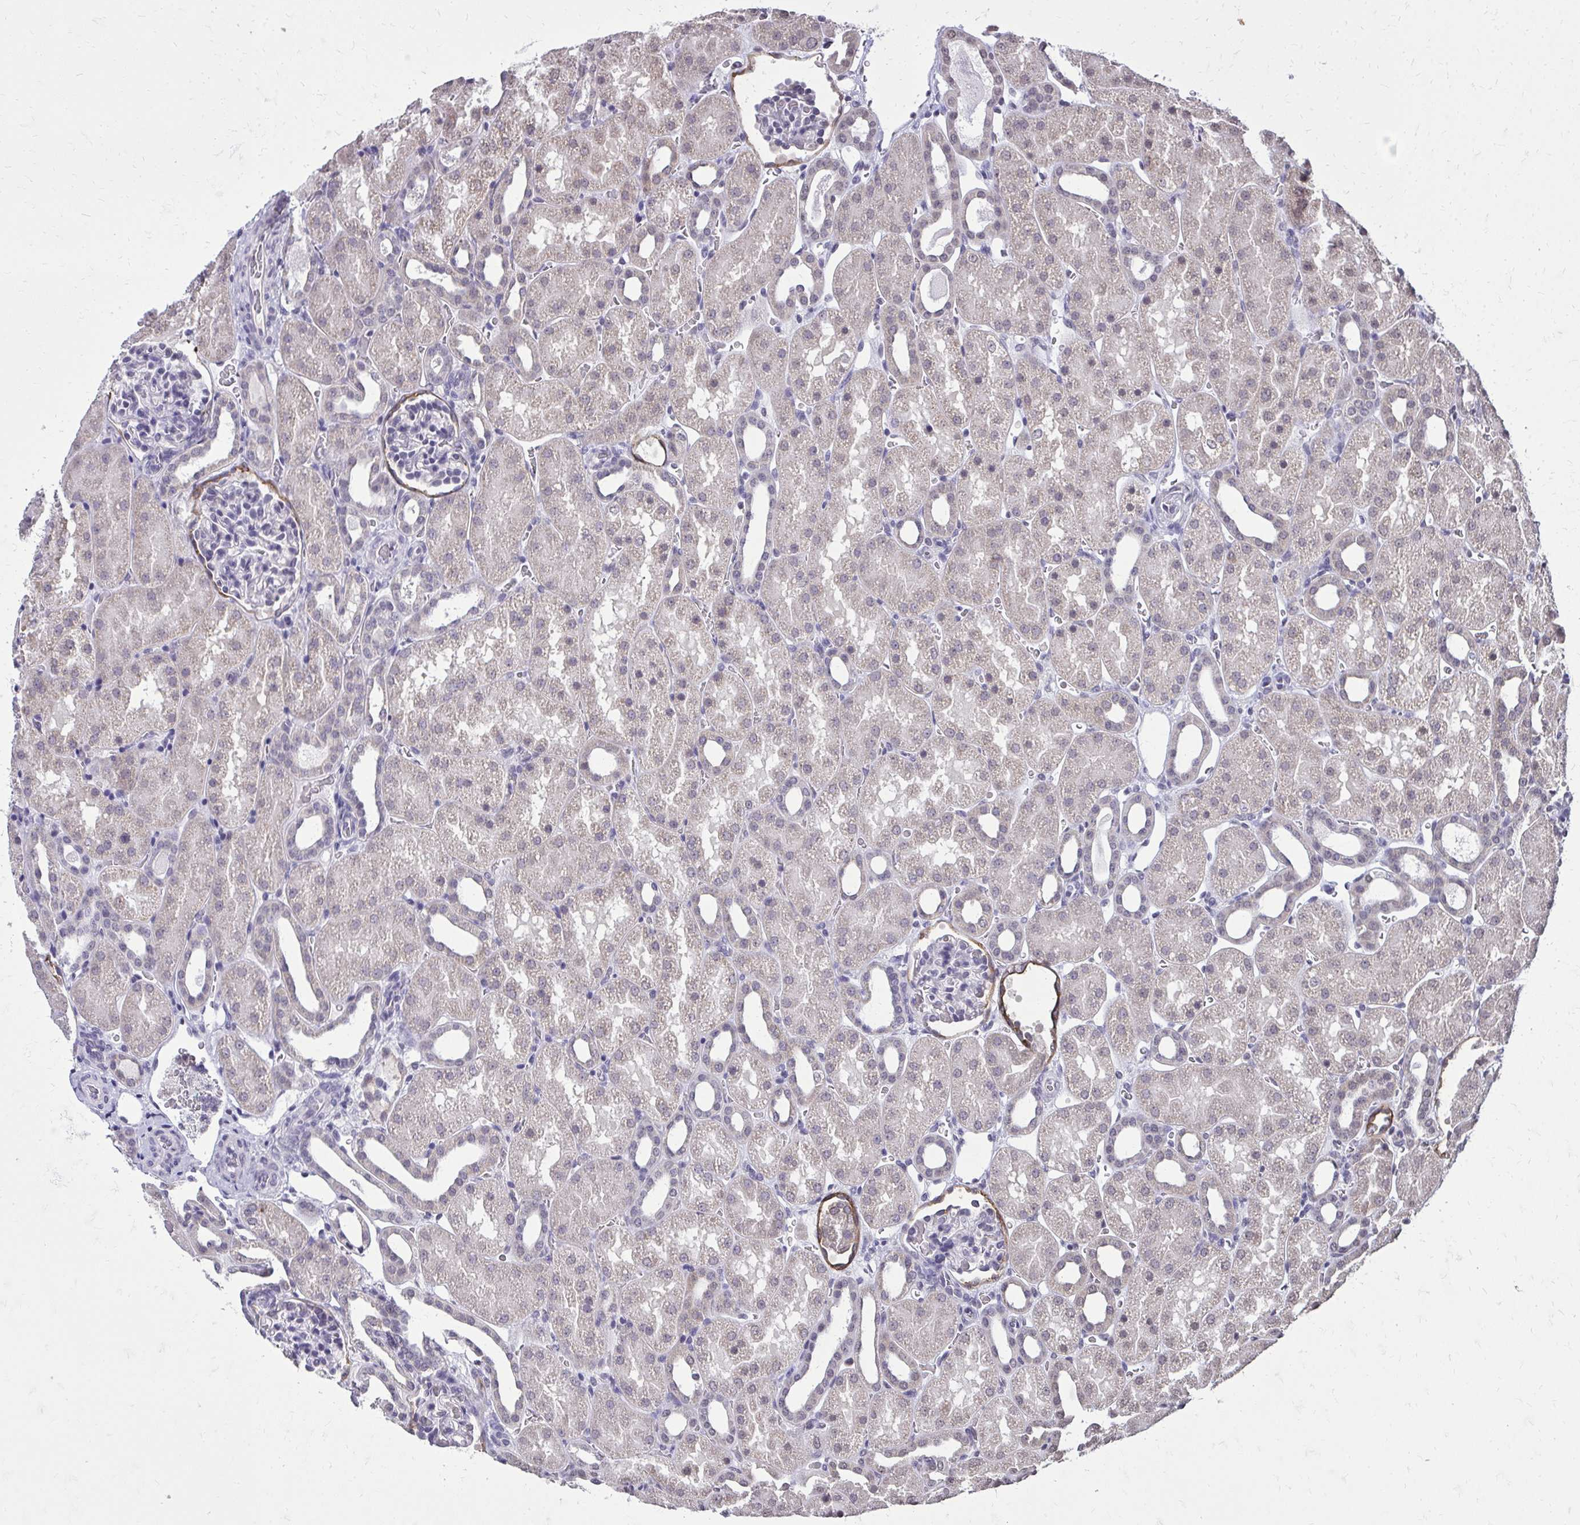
{"staining": {"intensity": "moderate", "quantity": "<25%", "location": "cytoplasmic/membranous"}, "tissue": "kidney", "cell_type": "Cells in glomeruli", "image_type": "normal", "snomed": [{"axis": "morphology", "description": "Normal tissue, NOS"}, {"axis": "topography", "description": "Kidney"}], "caption": "This image exhibits immunohistochemistry staining of unremarkable kidney, with low moderate cytoplasmic/membranous staining in approximately <25% of cells in glomeruli.", "gene": "AKAP5", "patient": {"sex": "male", "age": 2}}